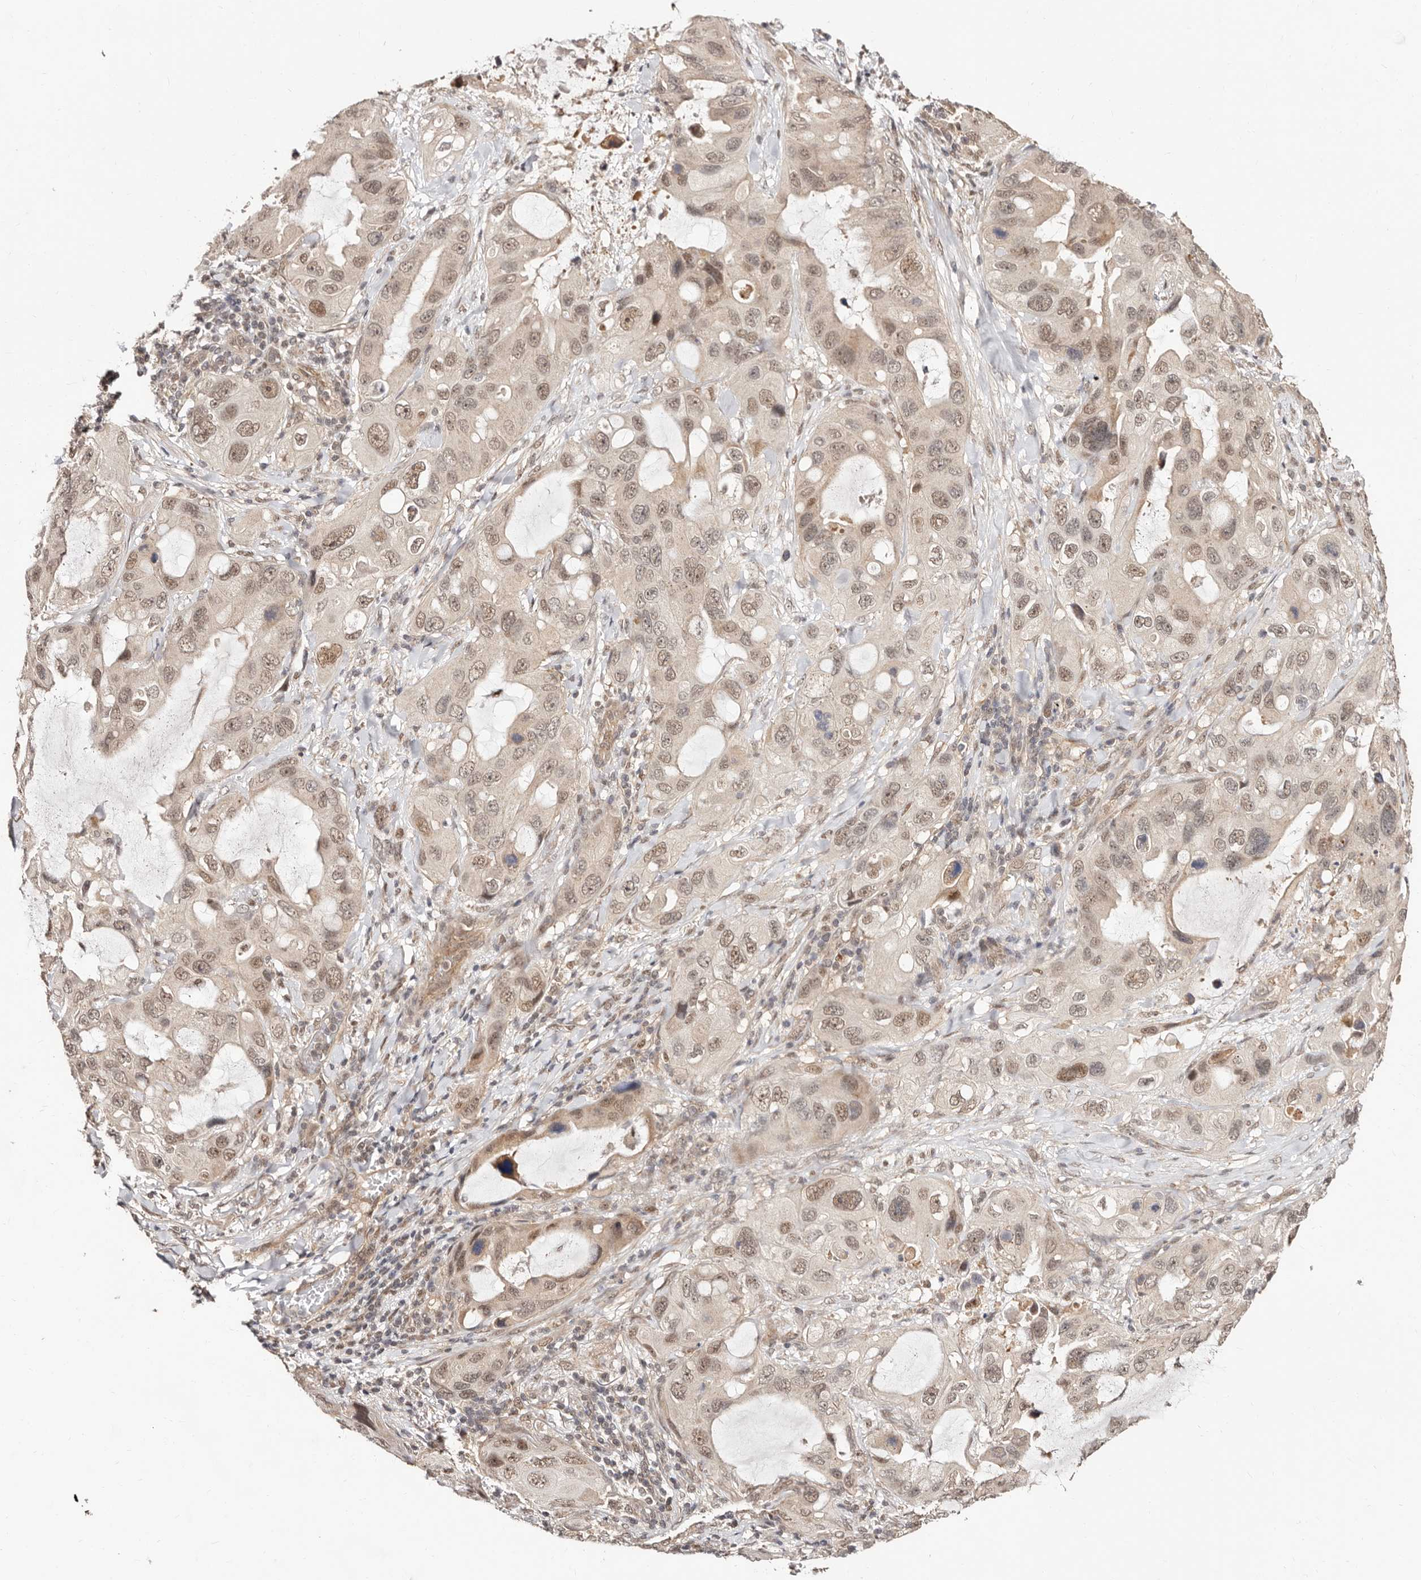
{"staining": {"intensity": "weak", "quantity": ">75%", "location": "nuclear"}, "tissue": "lung cancer", "cell_type": "Tumor cells", "image_type": "cancer", "snomed": [{"axis": "morphology", "description": "Squamous cell carcinoma, NOS"}, {"axis": "topography", "description": "Lung"}], "caption": "Weak nuclear staining for a protein is seen in about >75% of tumor cells of lung cancer (squamous cell carcinoma) using immunohistochemistry.", "gene": "CTNNBL1", "patient": {"sex": "female", "age": 73}}